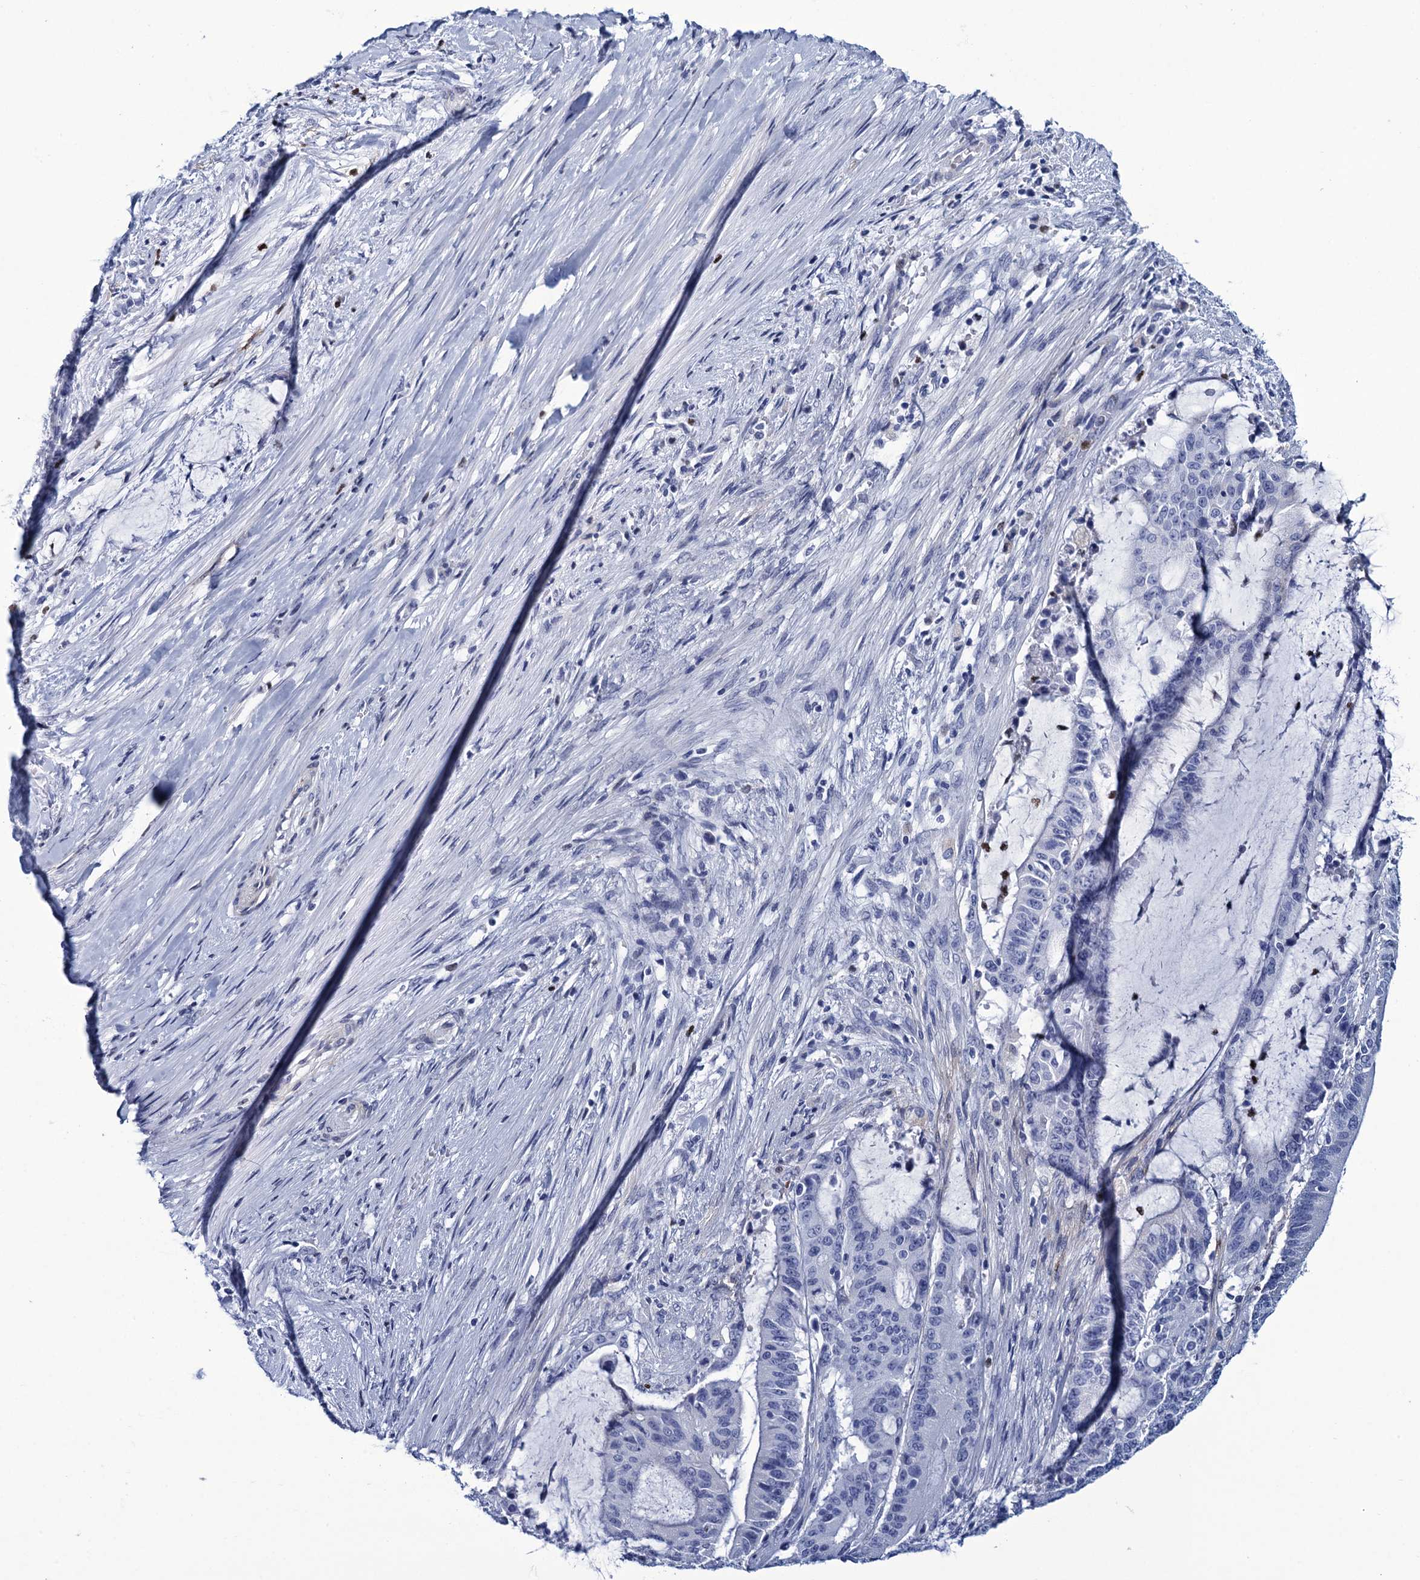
{"staining": {"intensity": "negative", "quantity": "none", "location": "none"}, "tissue": "liver cancer", "cell_type": "Tumor cells", "image_type": "cancer", "snomed": [{"axis": "morphology", "description": "Normal tissue, NOS"}, {"axis": "morphology", "description": "Cholangiocarcinoma"}, {"axis": "topography", "description": "Liver"}, {"axis": "topography", "description": "Peripheral nerve tissue"}], "caption": "The immunohistochemistry (IHC) histopathology image has no significant staining in tumor cells of liver cancer tissue.", "gene": "RHCG", "patient": {"sex": "female", "age": 73}}